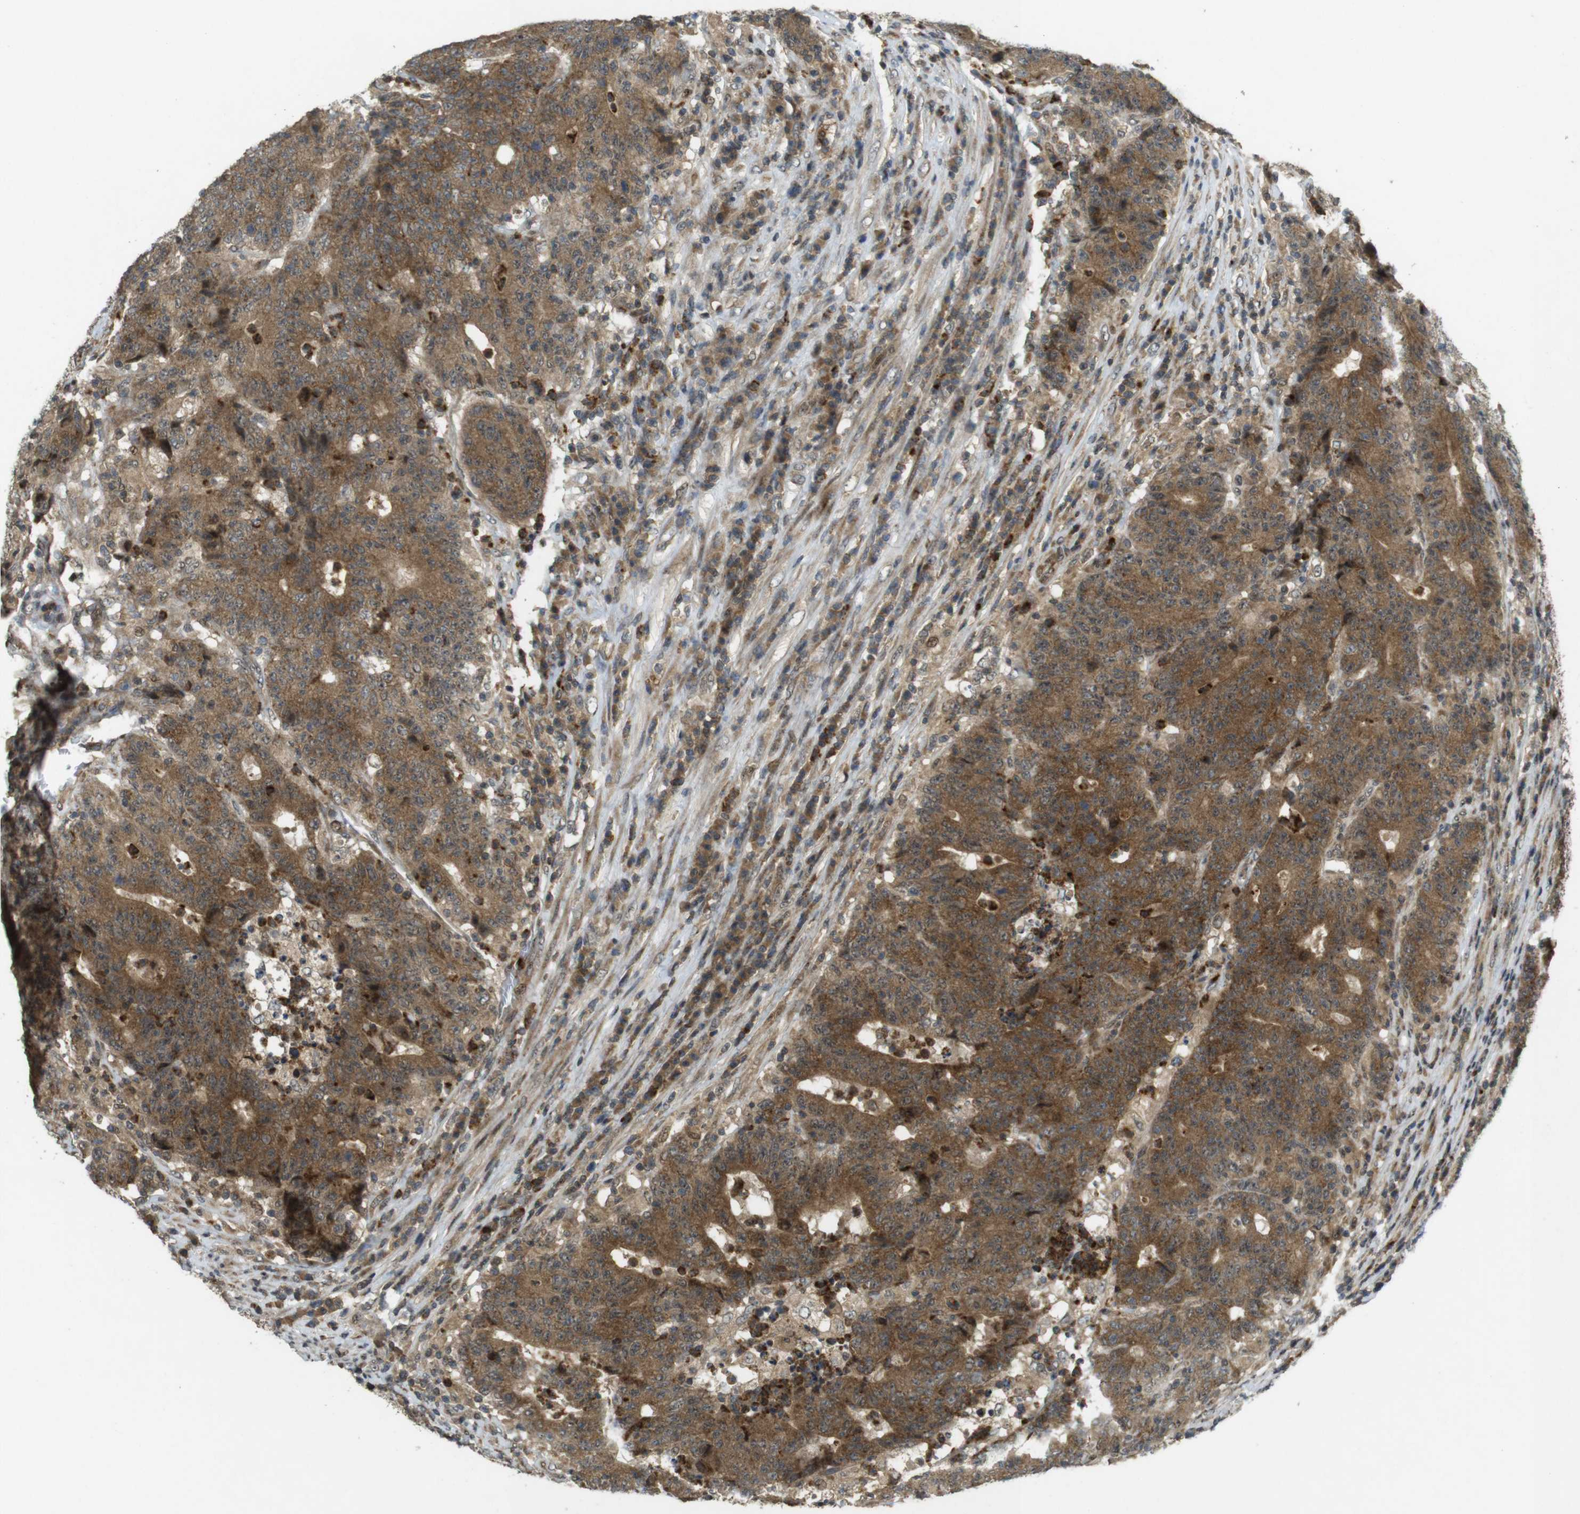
{"staining": {"intensity": "moderate", "quantity": ">75%", "location": "cytoplasmic/membranous"}, "tissue": "colorectal cancer", "cell_type": "Tumor cells", "image_type": "cancer", "snomed": [{"axis": "morphology", "description": "Normal tissue, NOS"}, {"axis": "morphology", "description": "Adenocarcinoma, NOS"}, {"axis": "topography", "description": "Colon"}], "caption": "Human colorectal cancer stained for a protein (brown) displays moderate cytoplasmic/membranous positive positivity in approximately >75% of tumor cells.", "gene": "TMX3", "patient": {"sex": "female", "age": 75}}